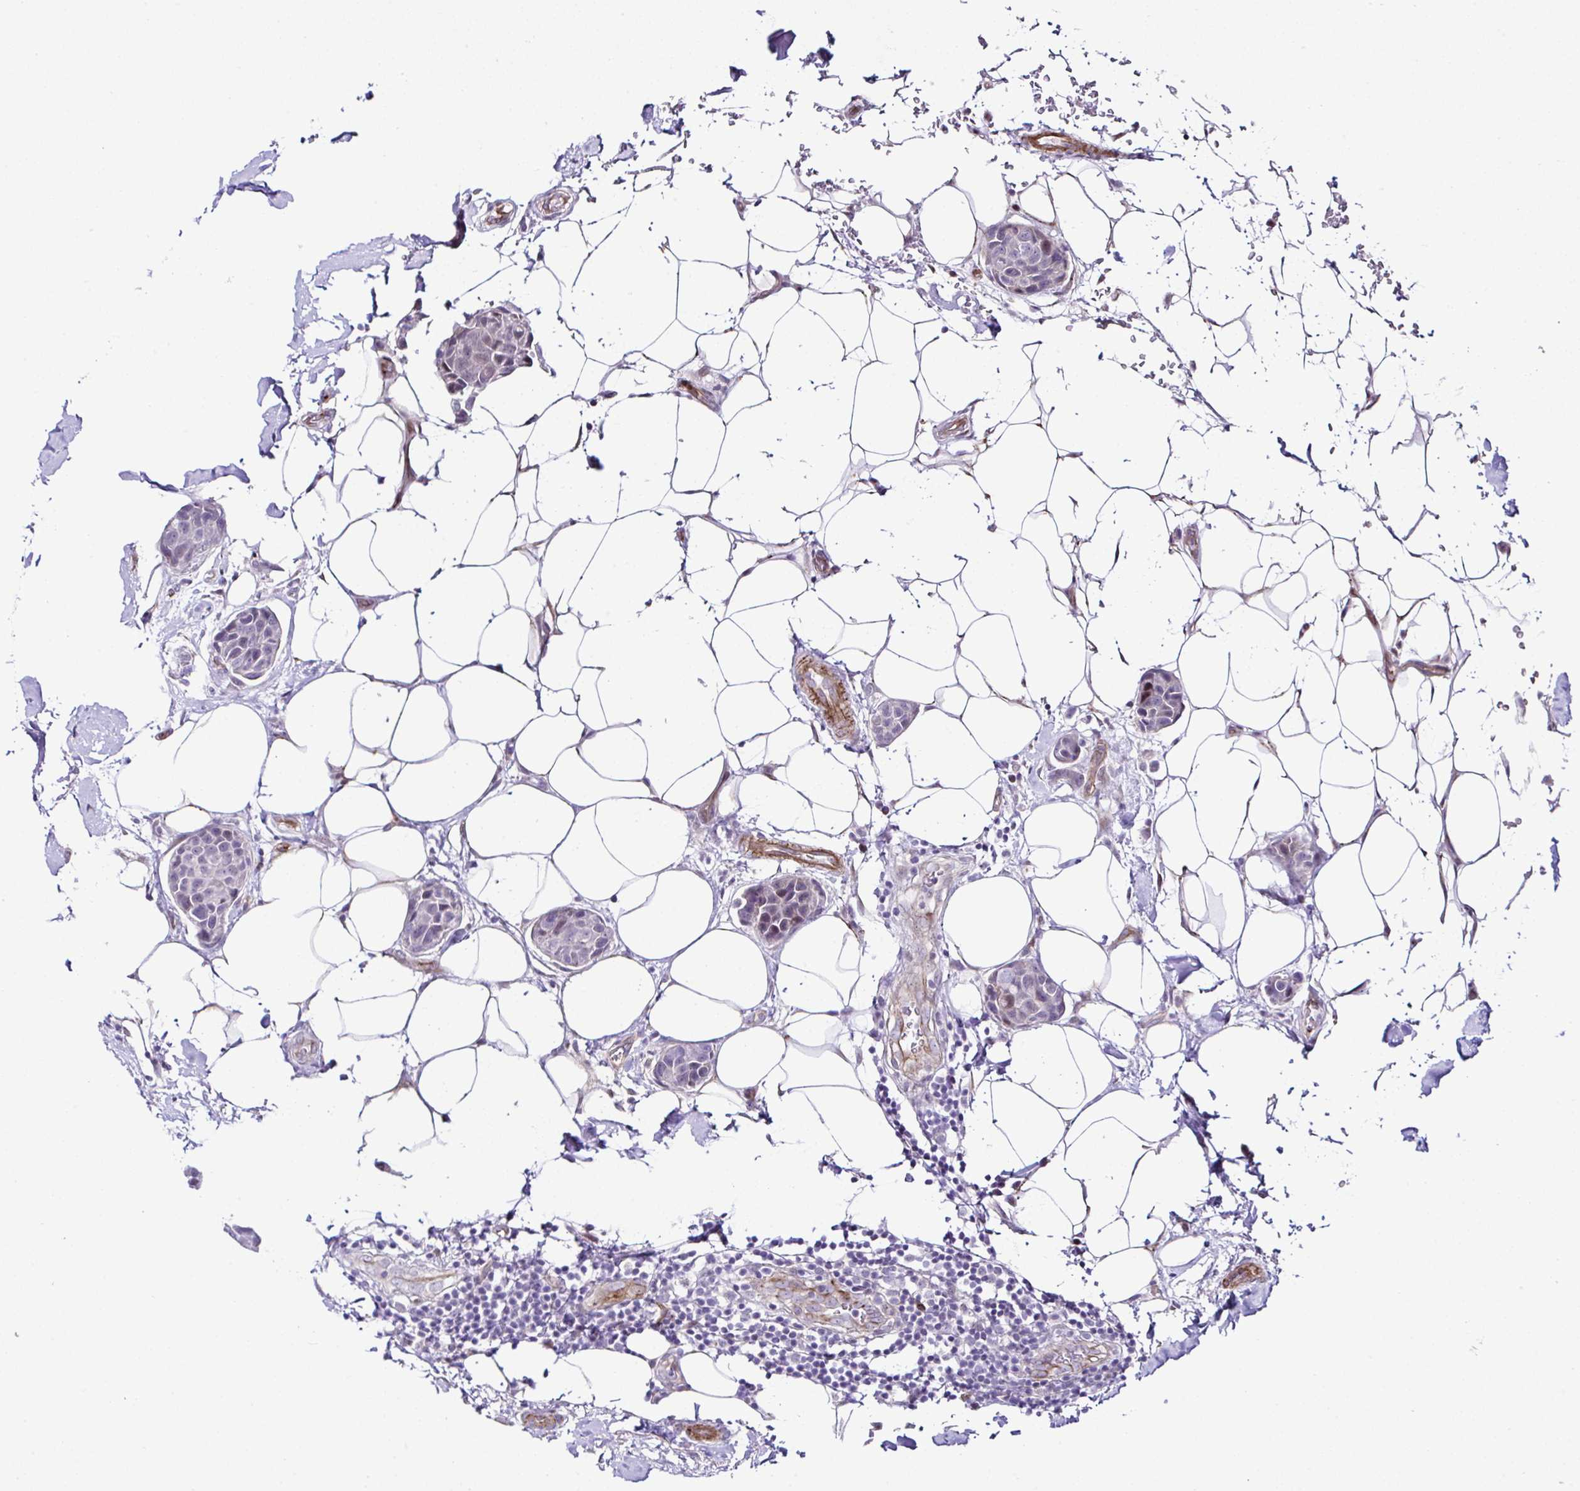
{"staining": {"intensity": "negative", "quantity": "none", "location": "none"}, "tissue": "breast cancer", "cell_type": "Tumor cells", "image_type": "cancer", "snomed": [{"axis": "morphology", "description": "Duct carcinoma"}, {"axis": "topography", "description": "Breast"}, {"axis": "topography", "description": "Lymph node"}], "caption": "IHC of human breast cancer displays no positivity in tumor cells. Brightfield microscopy of immunohistochemistry (IHC) stained with DAB (brown) and hematoxylin (blue), captured at high magnification.", "gene": "FBXO34", "patient": {"sex": "female", "age": 80}}